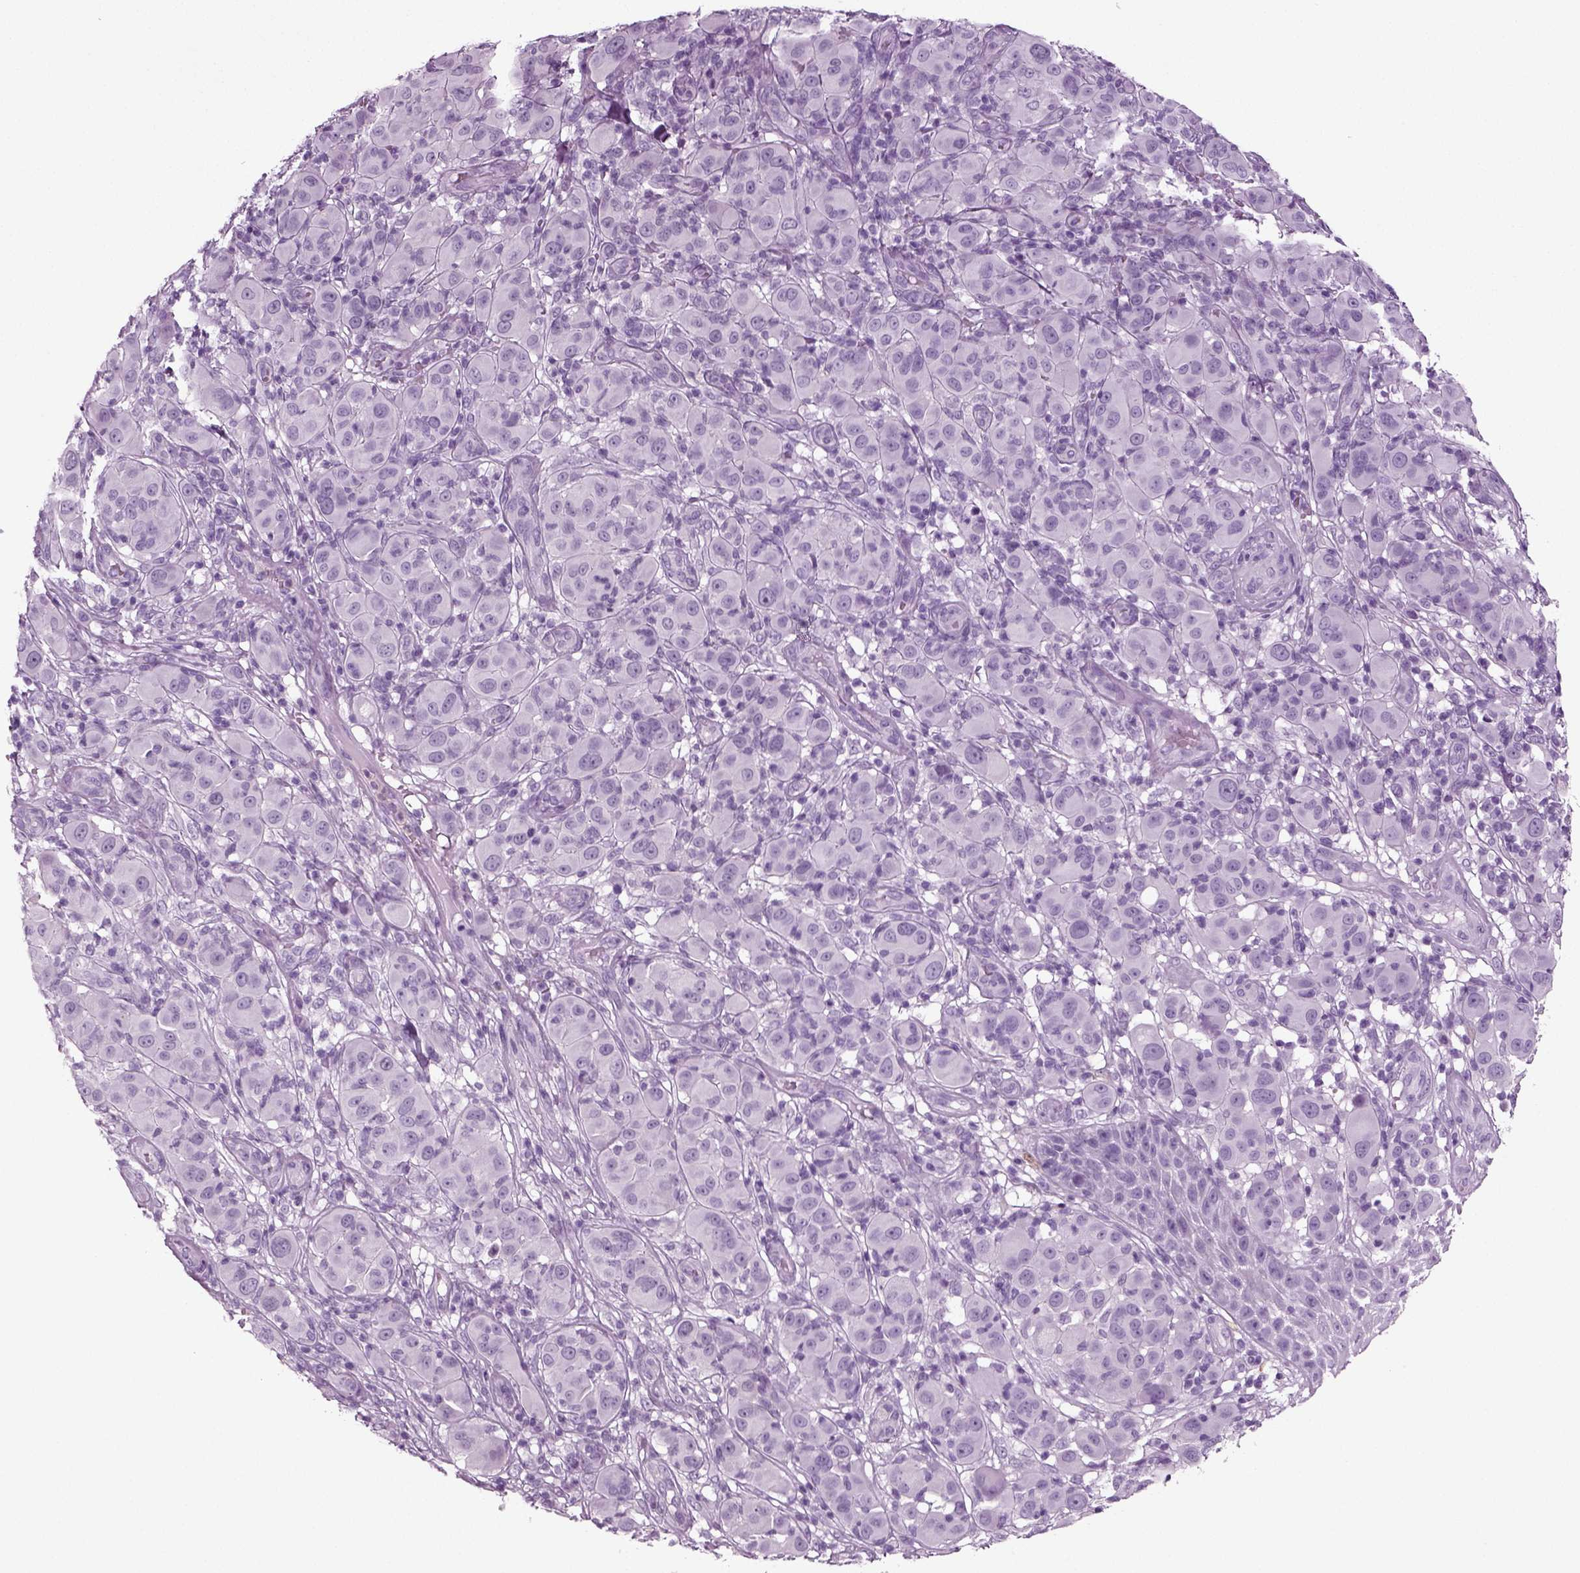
{"staining": {"intensity": "negative", "quantity": "none", "location": "none"}, "tissue": "melanoma", "cell_type": "Tumor cells", "image_type": "cancer", "snomed": [{"axis": "morphology", "description": "Malignant melanoma, NOS"}, {"axis": "topography", "description": "Skin"}], "caption": "A histopathology image of human melanoma is negative for staining in tumor cells.", "gene": "CRABP1", "patient": {"sex": "female", "age": 87}}